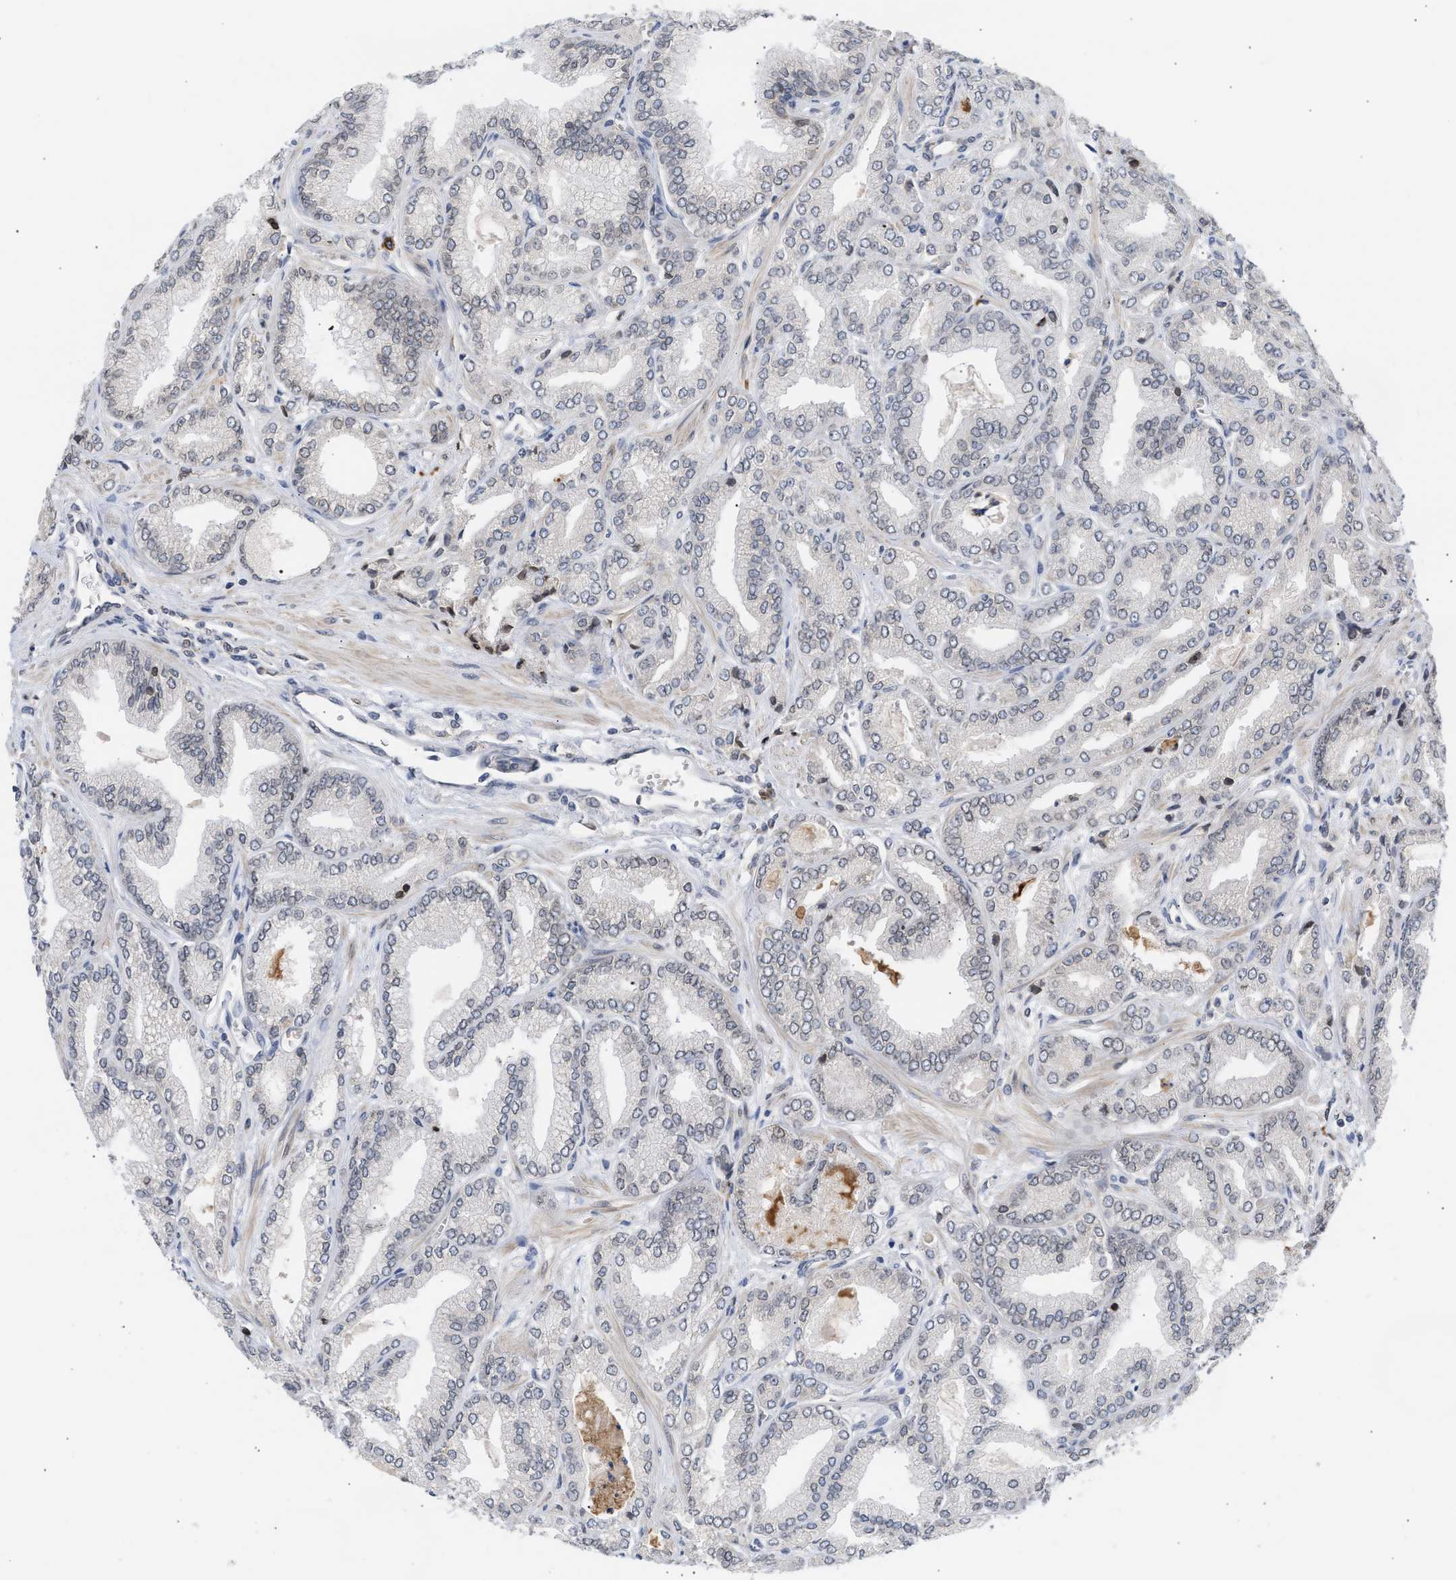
{"staining": {"intensity": "negative", "quantity": "none", "location": "none"}, "tissue": "prostate cancer", "cell_type": "Tumor cells", "image_type": "cancer", "snomed": [{"axis": "morphology", "description": "Adenocarcinoma, Low grade"}, {"axis": "topography", "description": "Prostate"}], "caption": "Prostate cancer stained for a protein using immunohistochemistry (IHC) displays no staining tumor cells.", "gene": "NUP62", "patient": {"sex": "male", "age": 52}}